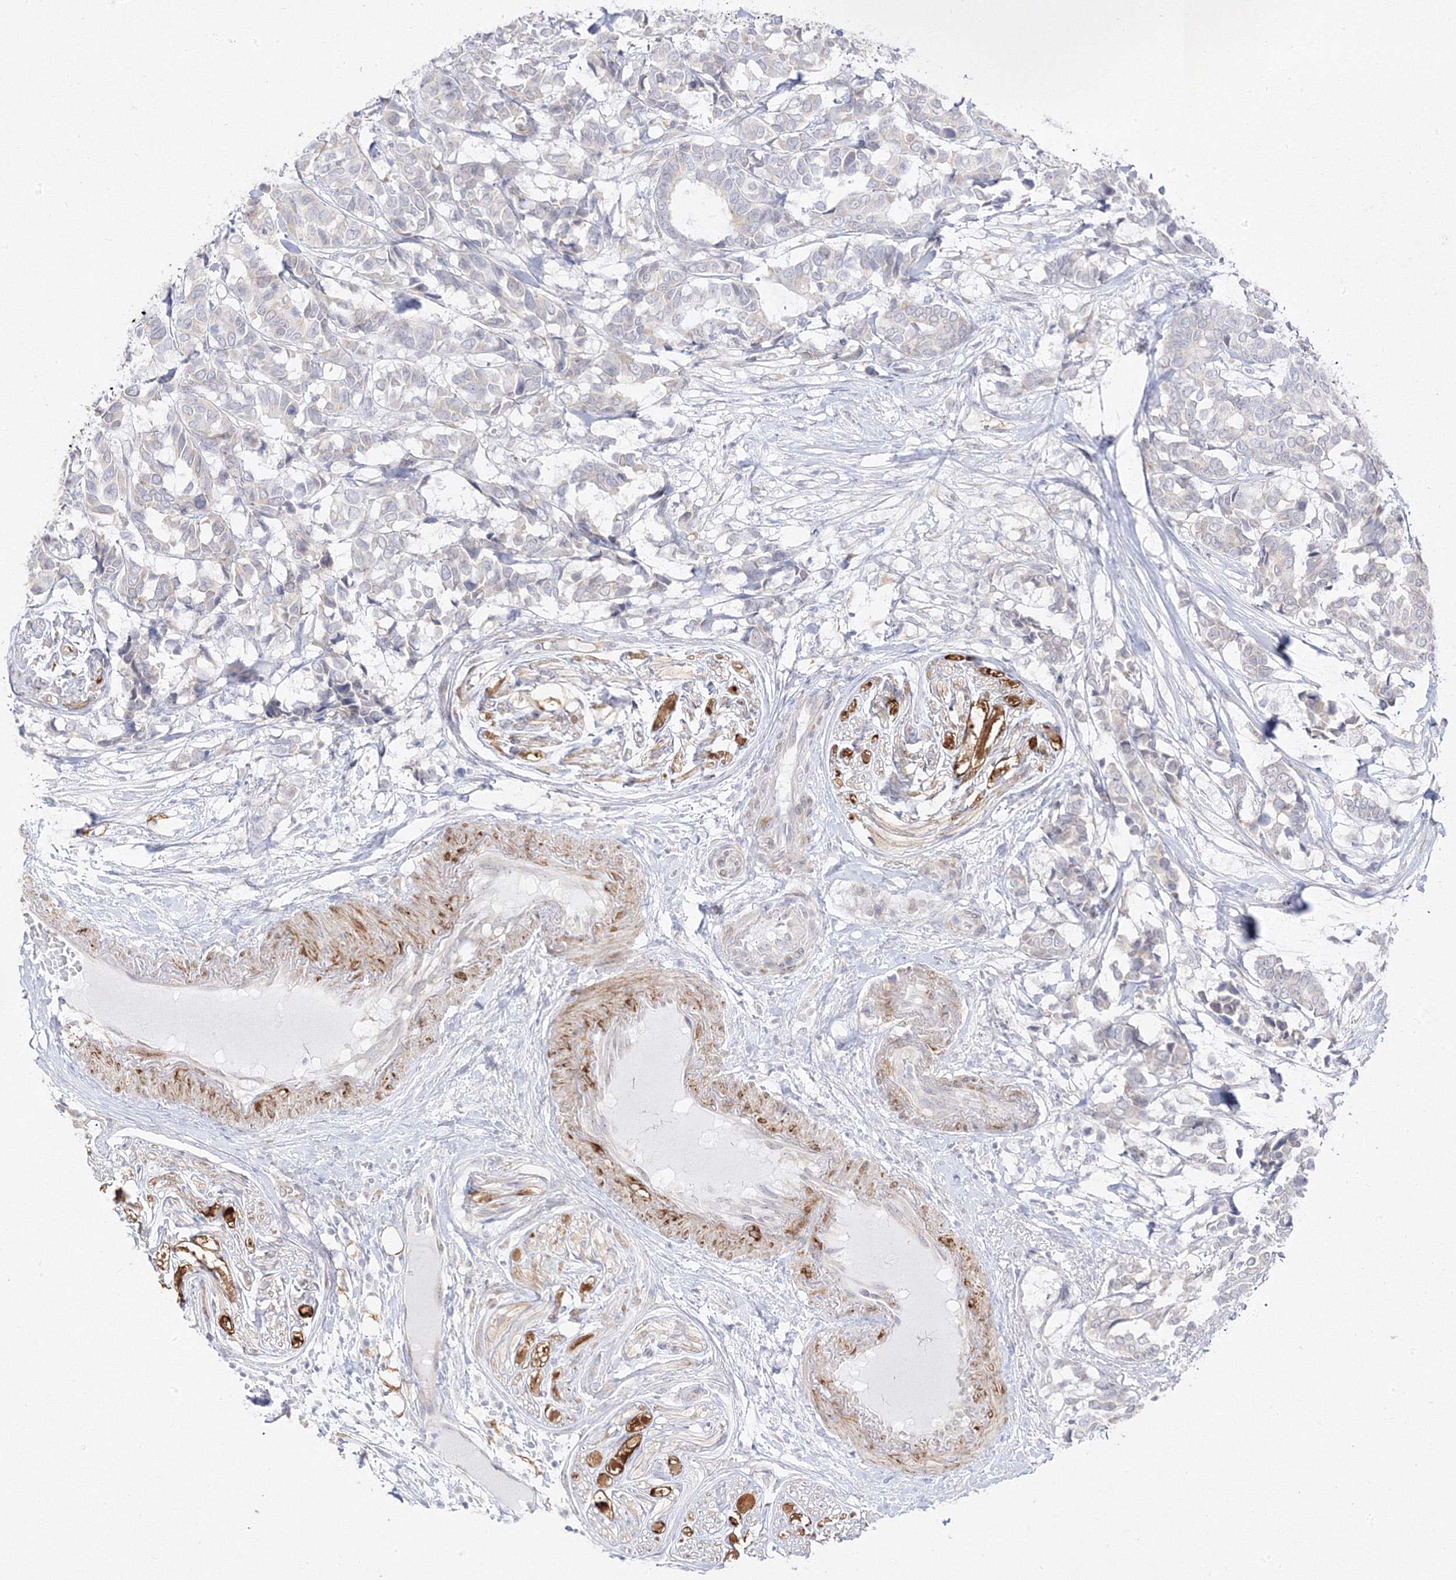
{"staining": {"intensity": "weak", "quantity": "<25%", "location": "cytoplasmic/membranous"}, "tissue": "breast cancer", "cell_type": "Tumor cells", "image_type": "cancer", "snomed": [{"axis": "morphology", "description": "Duct carcinoma"}, {"axis": "topography", "description": "Breast"}], "caption": "This is an immunohistochemistry image of human breast infiltrating ductal carcinoma. There is no staining in tumor cells.", "gene": "C2CD2", "patient": {"sex": "female", "age": 87}}